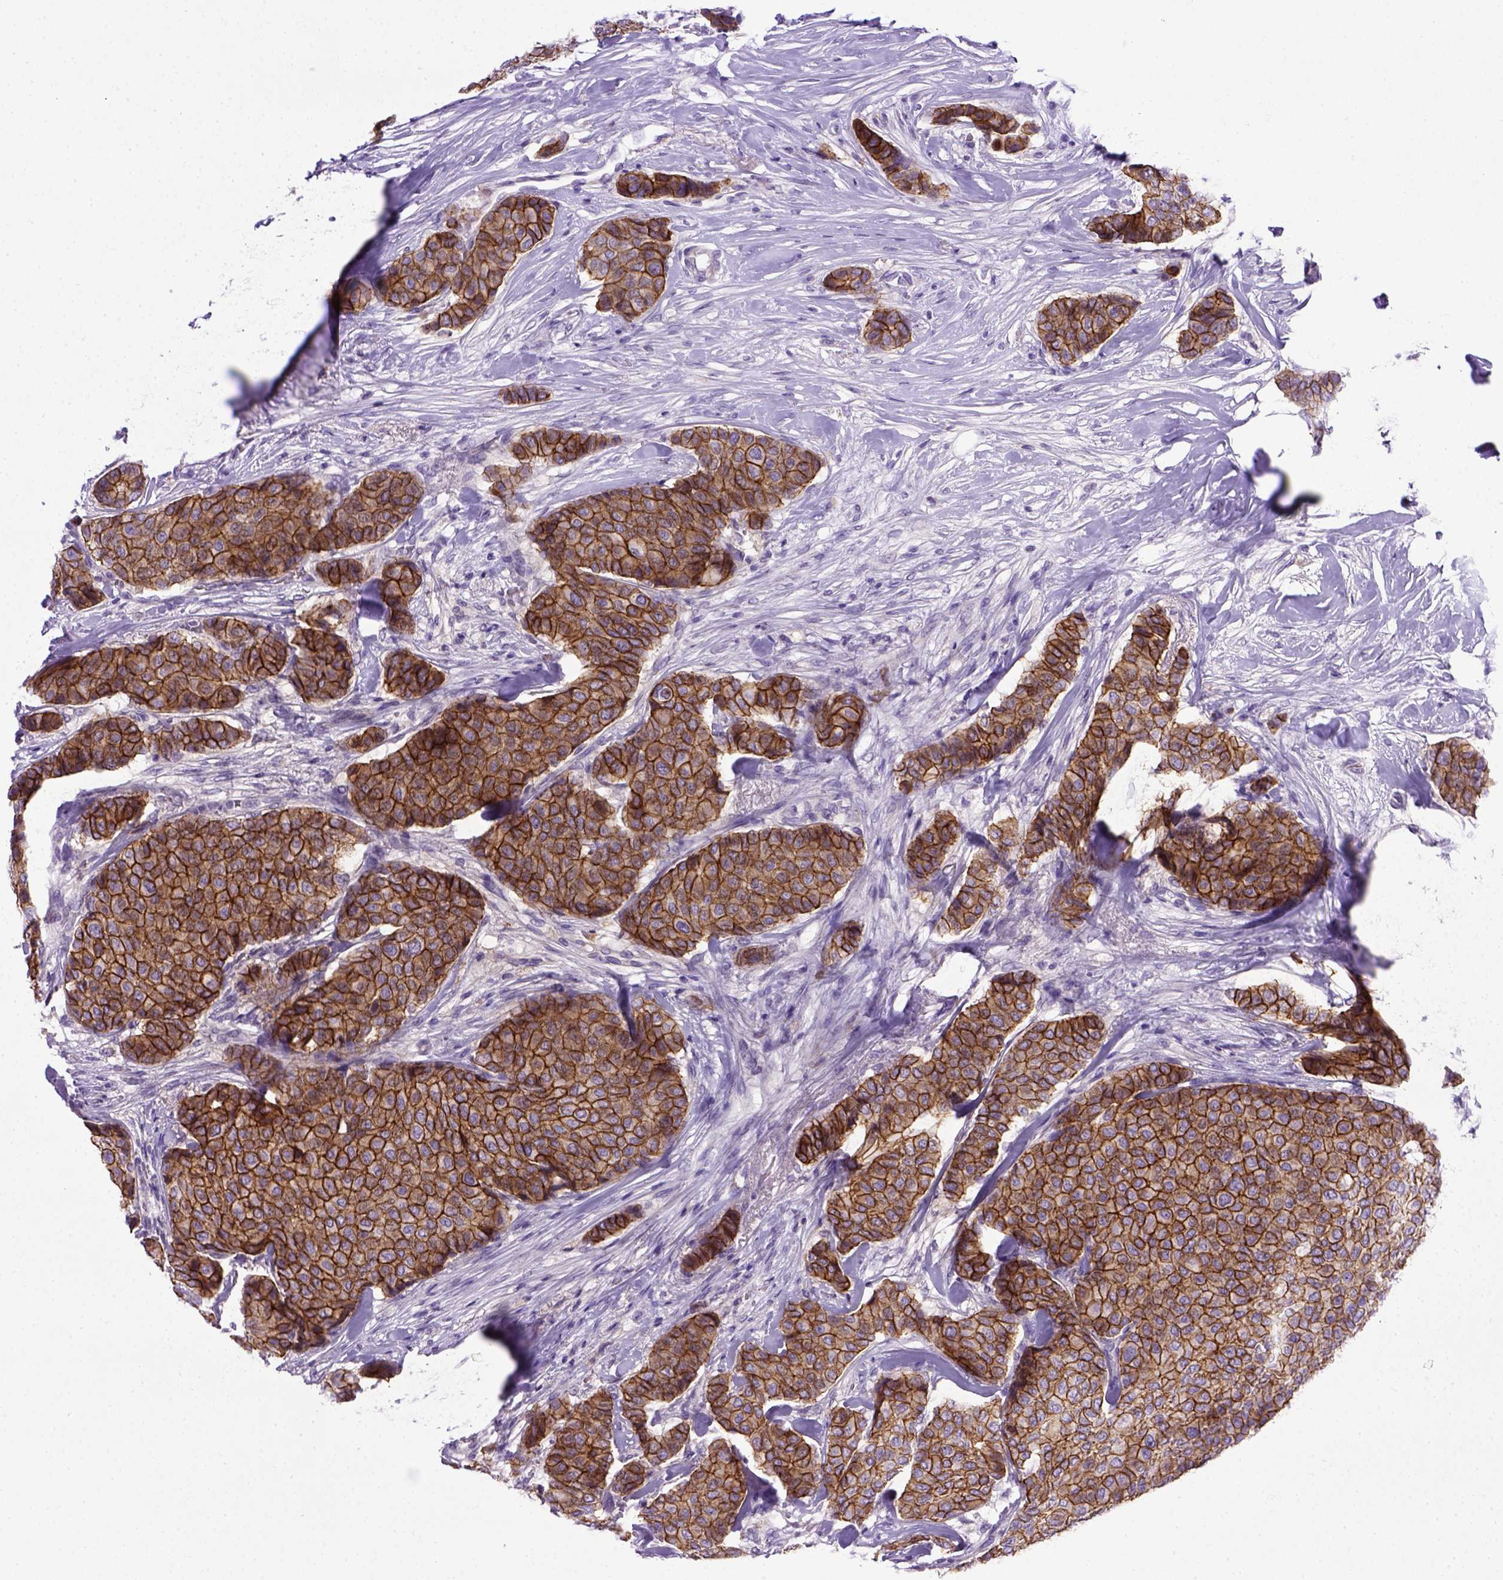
{"staining": {"intensity": "strong", "quantity": ">75%", "location": "cytoplasmic/membranous"}, "tissue": "breast cancer", "cell_type": "Tumor cells", "image_type": "cancer", "snomed": [{"axis": "morphology", "description": "Duct carcinoma"}, {"axis": "topography", "description": "Breast"}], "caption": "Immunohistochemistry (IHC) image of breast cancer stained for a protein (brown), which demonstrates high levels of strong cytoplasmic/membranous expression in approximately >75% of tumor cells.", "gene": "CDH1", "patient": {"sex": "female", "age": 75}}